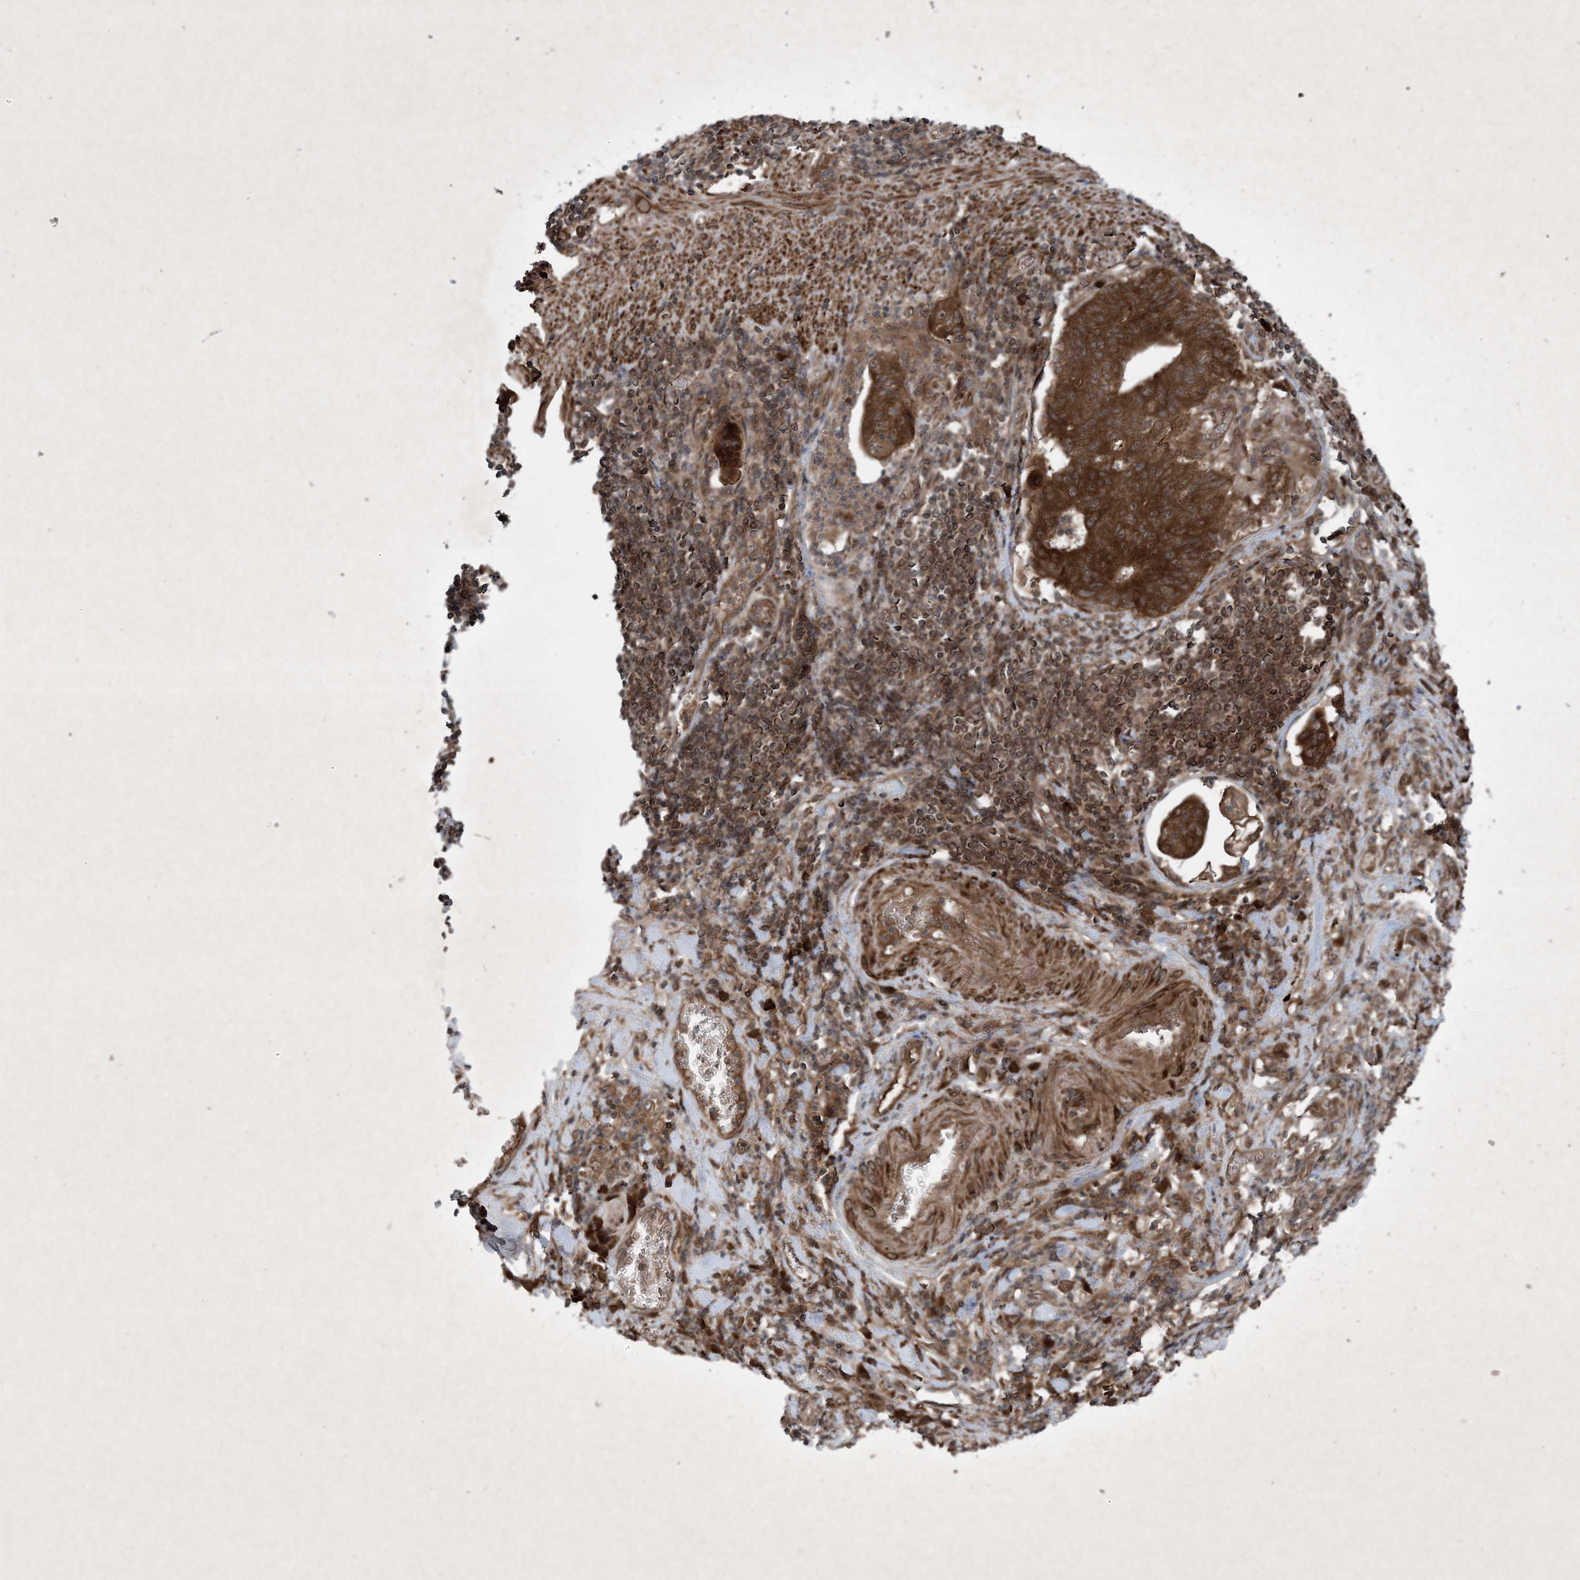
{"staining": {"intensity": "strong", "quantity": ">75%", "location": "cytoplasmic/membranous"}, "tissue": "stomach cancer", "cell_type": "Tumor cells", "image_type": "cancer", "snomed": [{"axis": "morphology", "description": "Adenocarcinoma, NOS"}, {"axis": "topography", "description": "Stomach"}], "caption": "Tumor cells display high levels of strong cytoplasmic/membranous staining in approximately >75% of cells in adenocarcinoma (stomach).", "gene": "GNG5", "patient": {"sex": "female", "age": 73}}